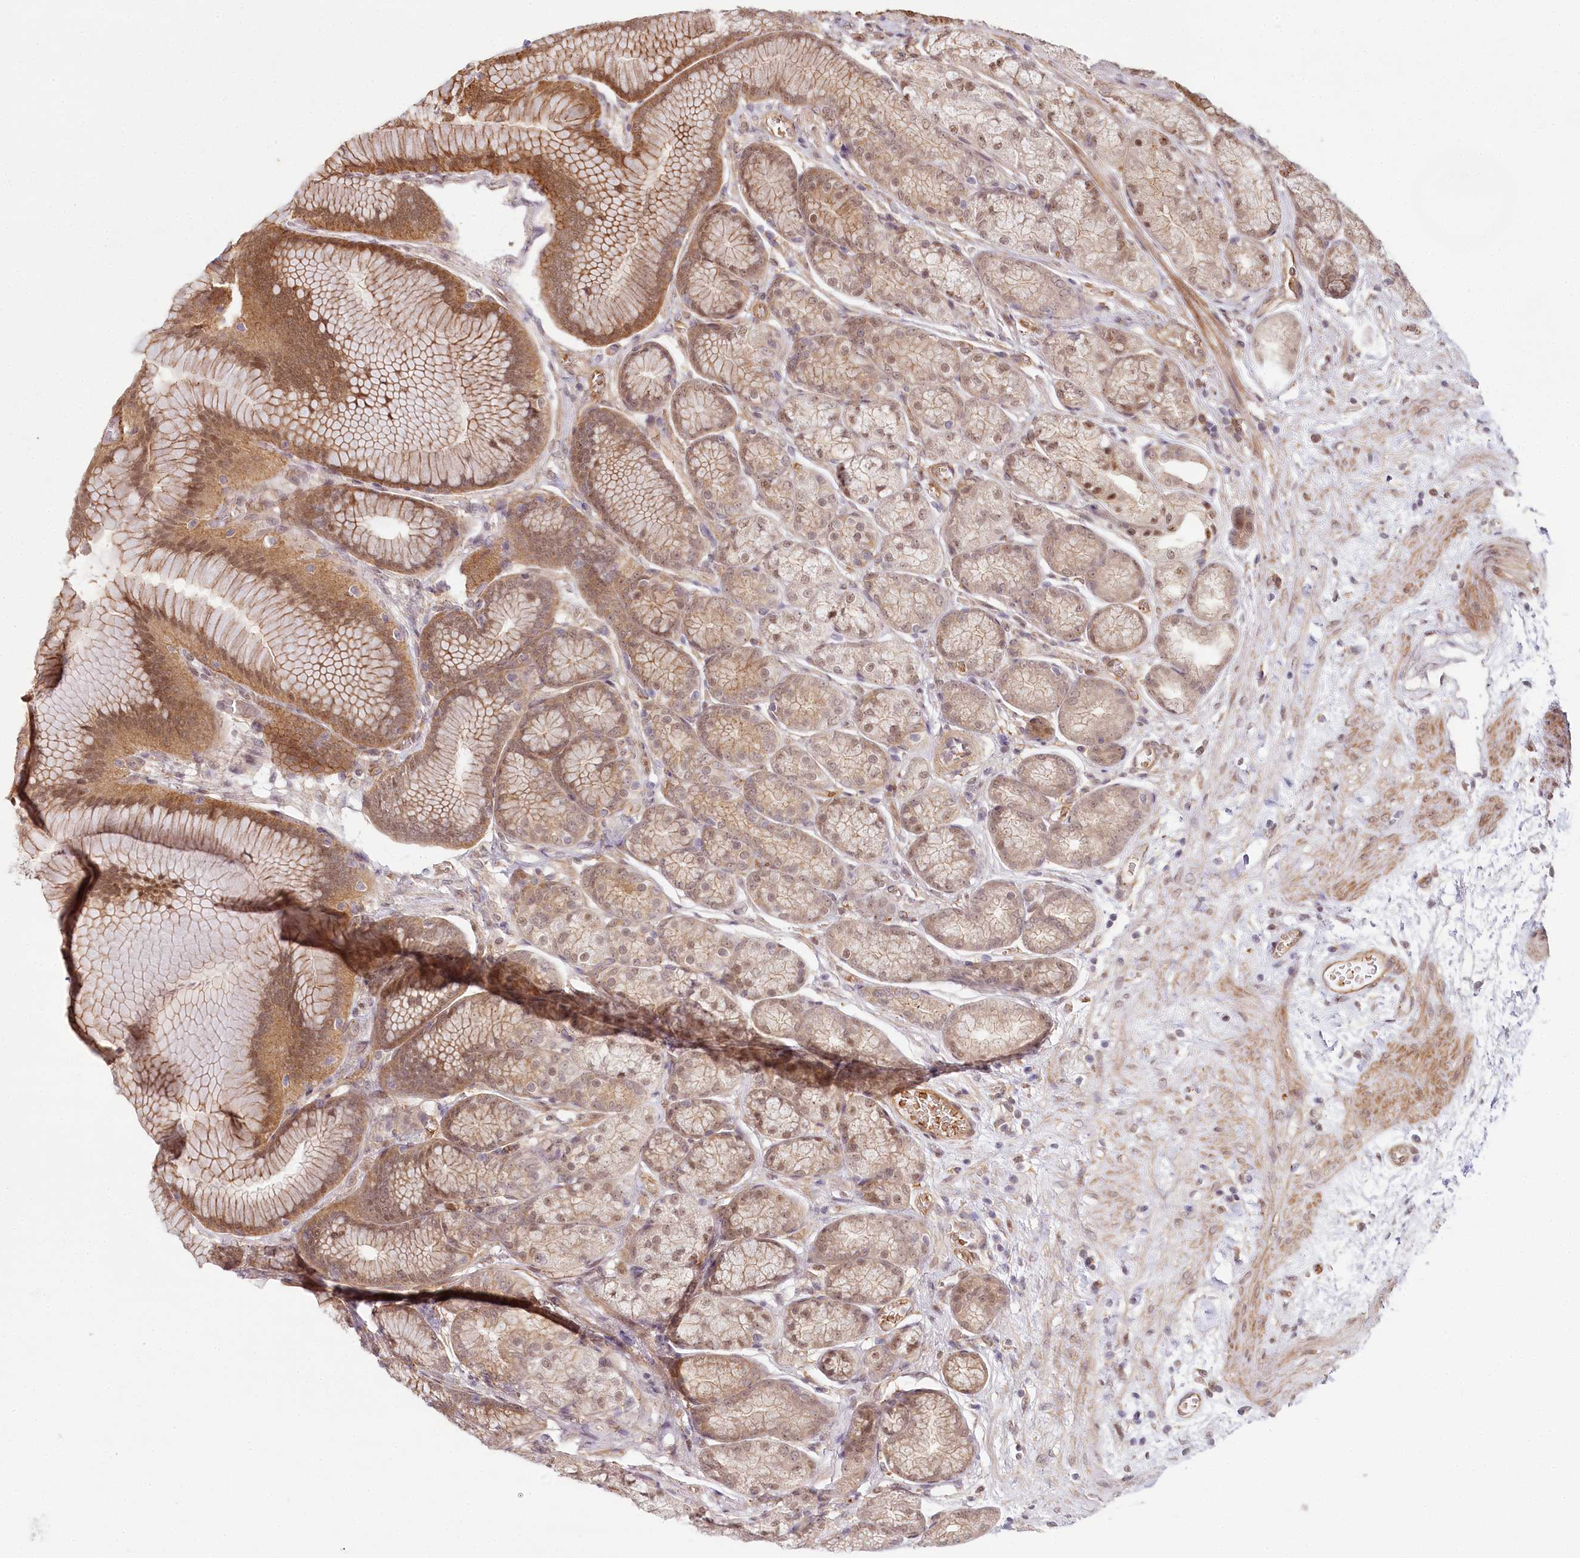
{"staining": {"intensity": "moderate", "quantity": ">75%", "location": "cytoplasmic/membranous,nuclear"}, "tissue": "stomach", "cell_type": "Glandular cells", "image_type": "normal", "snomed": [{"axis": "morphology", "description": "Normal tissue, NOS"}, {"axis": "morphology", "description": "Adenocarcinoma, NOS"}, {"axis": "morphology", "description": "Adenocarcinoma, High grade"}, {"axis": "topography", "description": "Stomach, upper"}, {"axis": "topography", "description": "Stomach"}], "caption": "Moderate cytoplasmic/membranous,nuclear staining is identified in about >75% of glandular cells in benign stomach. Using DAB (brown) and hematoxylin (blue) stains, captured at high magnification using brightfield microscopy.", "gene": "TUBGCP2", "patient": {"sex": "female", "age": 65}}